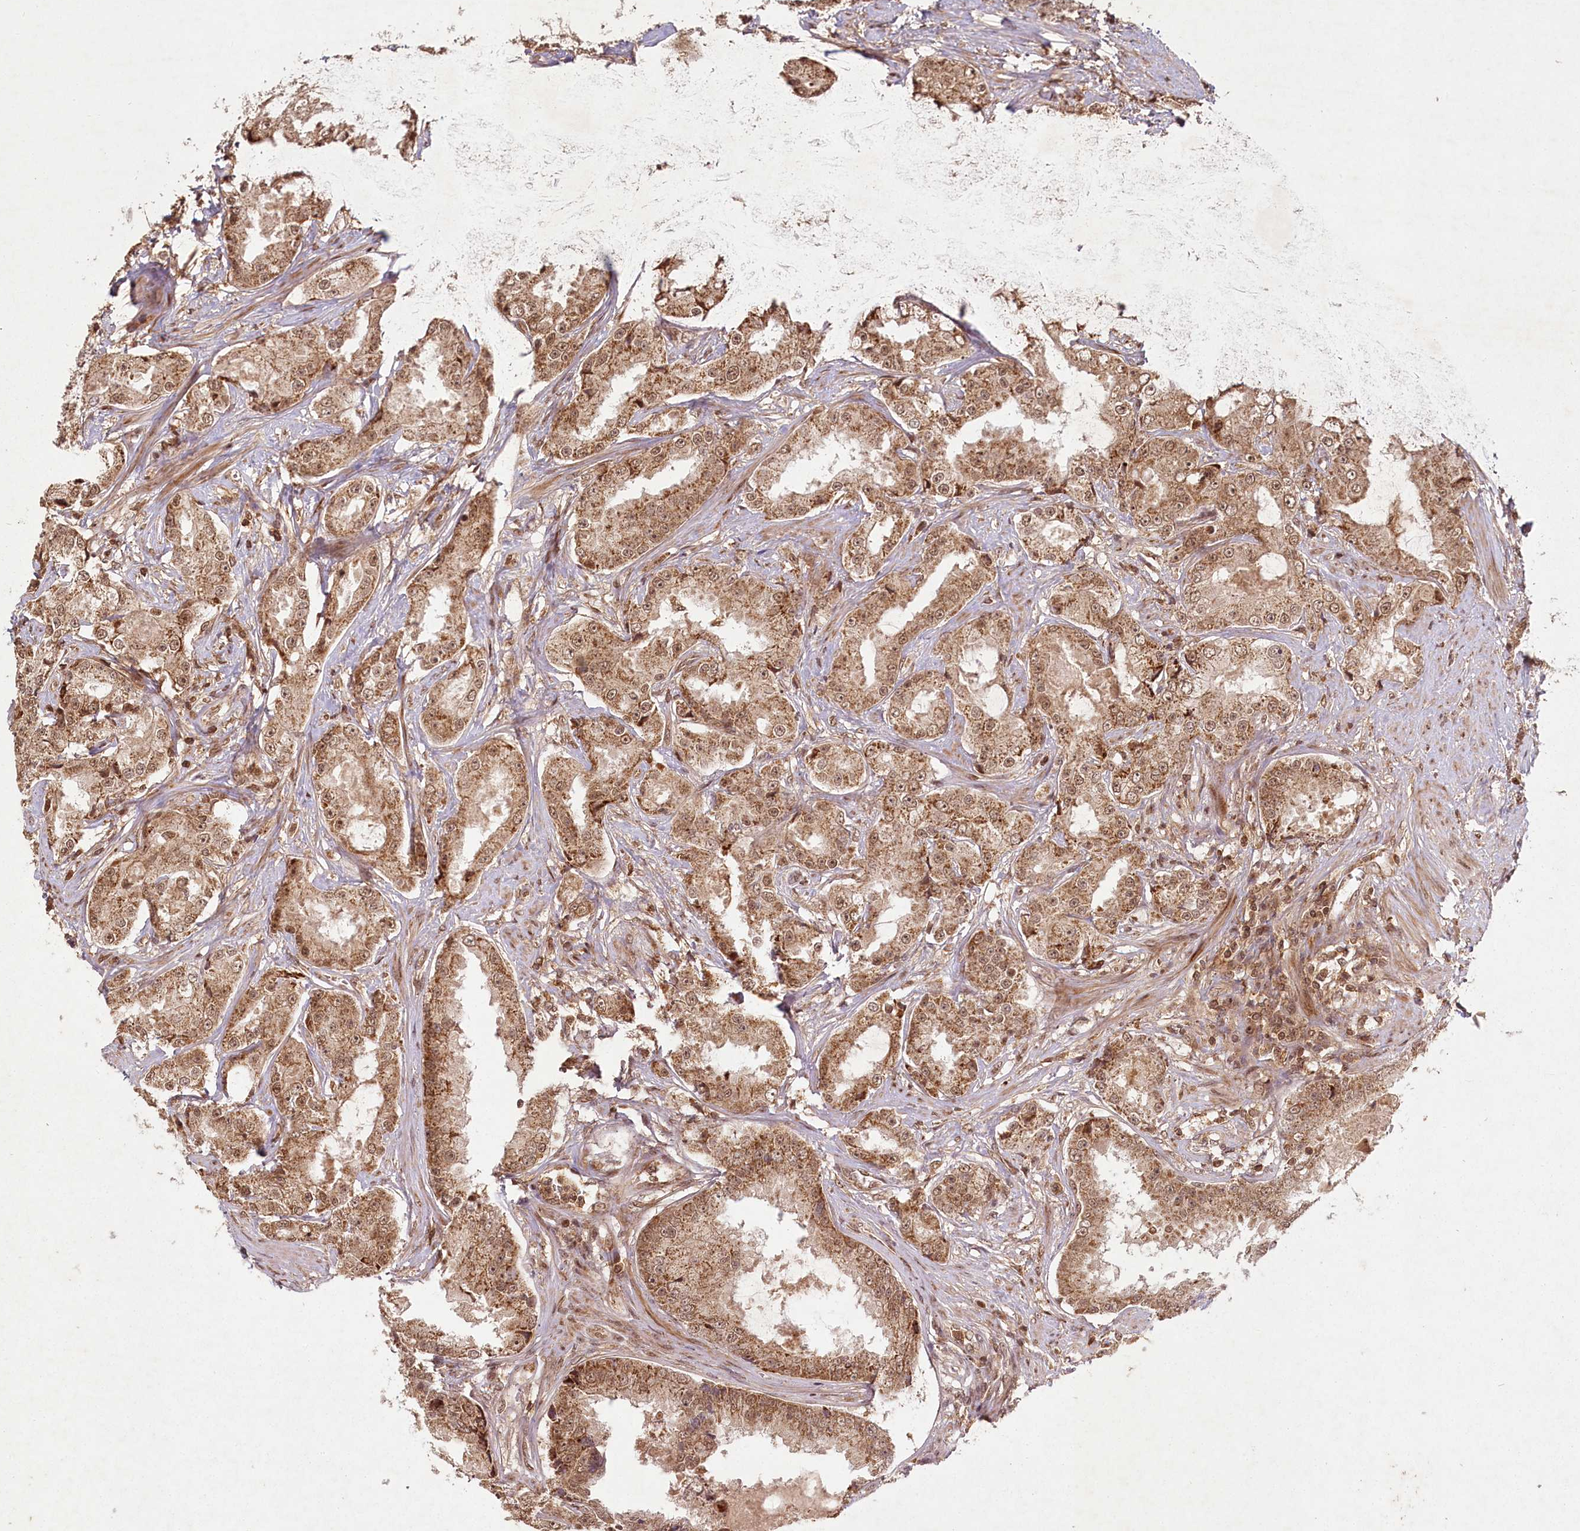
{"staining": {"intensity": "moderate", "quantity": ">75%", "location": "cytoplasmic/membranous,nuclear"}, "tissue": "prostate cancer", "cell_type": "Tumor cells", "image_type": "cancer", "snomed": [{"axis": "morphology", "description": "Adenocarcinoma, High grade"}, {"axis": "topography", "description": "Prostate"}], "caption": "Prostate cancer (high-grade adenocarcinoma) stained for a protein shows moderate cytoplasmic/membranous and nuclear positivity in tumor cells. (Brightfield microscopy of DAB IHC at high magnification).", "gene": "MICU1", "patient": {"sex": "male", "age": 73}}